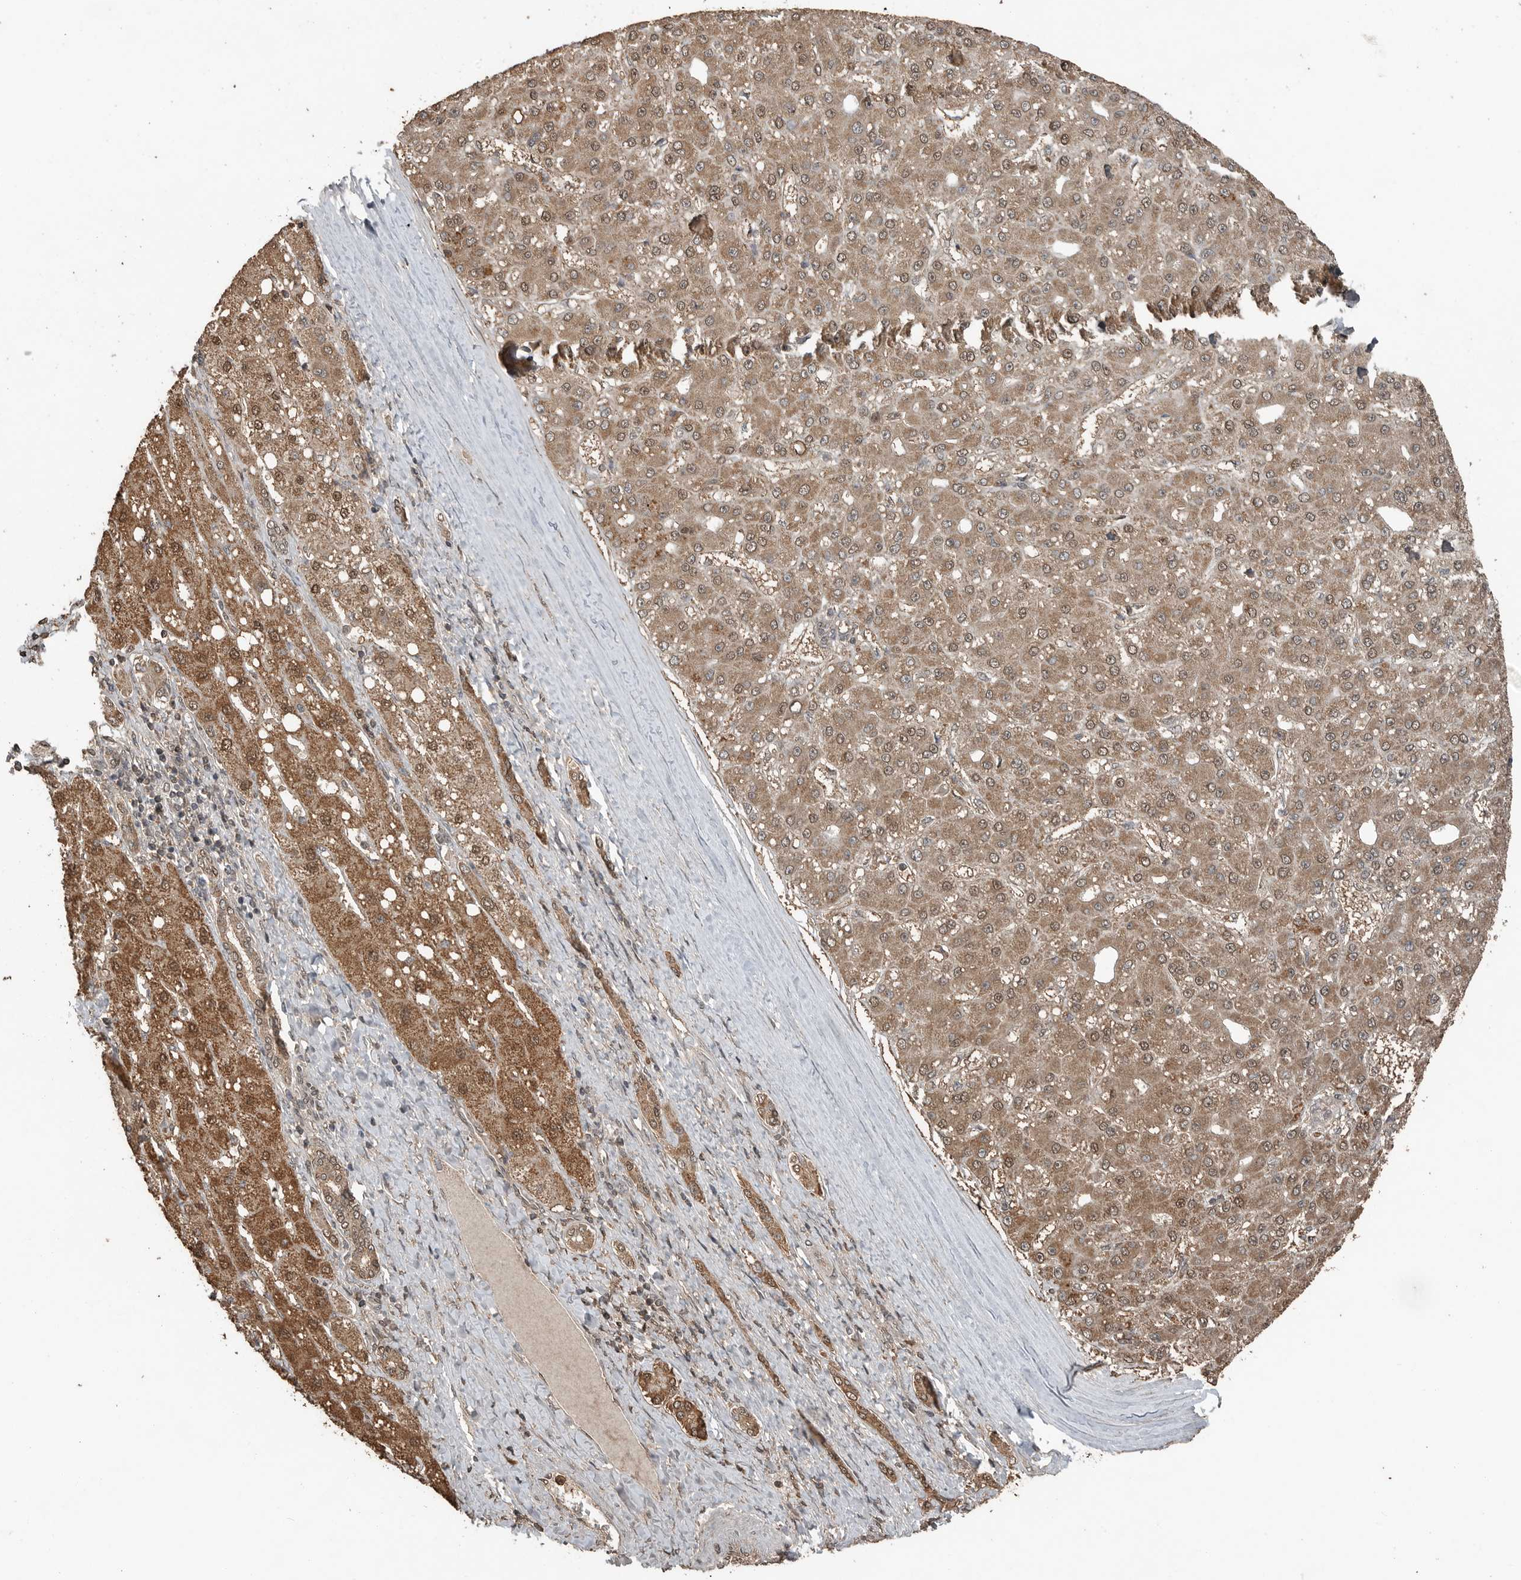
{"staining": {"intensity": "moderate", "quantity": ">75%", "location": "cytoplasmic/membranous,nuclear"}, "tissue": "liver cancer", "cell_type": "Tumor cells", "image_type": "cancer", "snomed": [{"axis": "morphology", "description": "Carcinoma, Hepatocellular, NOS"}, {"axis": "topography", "description": "Liver"}], "caption": "Liver cancer (hepatocellular carcinoma) tissue displays moderate cytoplasmic/membranous and nuclear staining in approximately >75% of tumor cells, visualized by immunohistochemistry.", "gene": "BLZF1", "patient": {"sex": "male", "age": 67}}